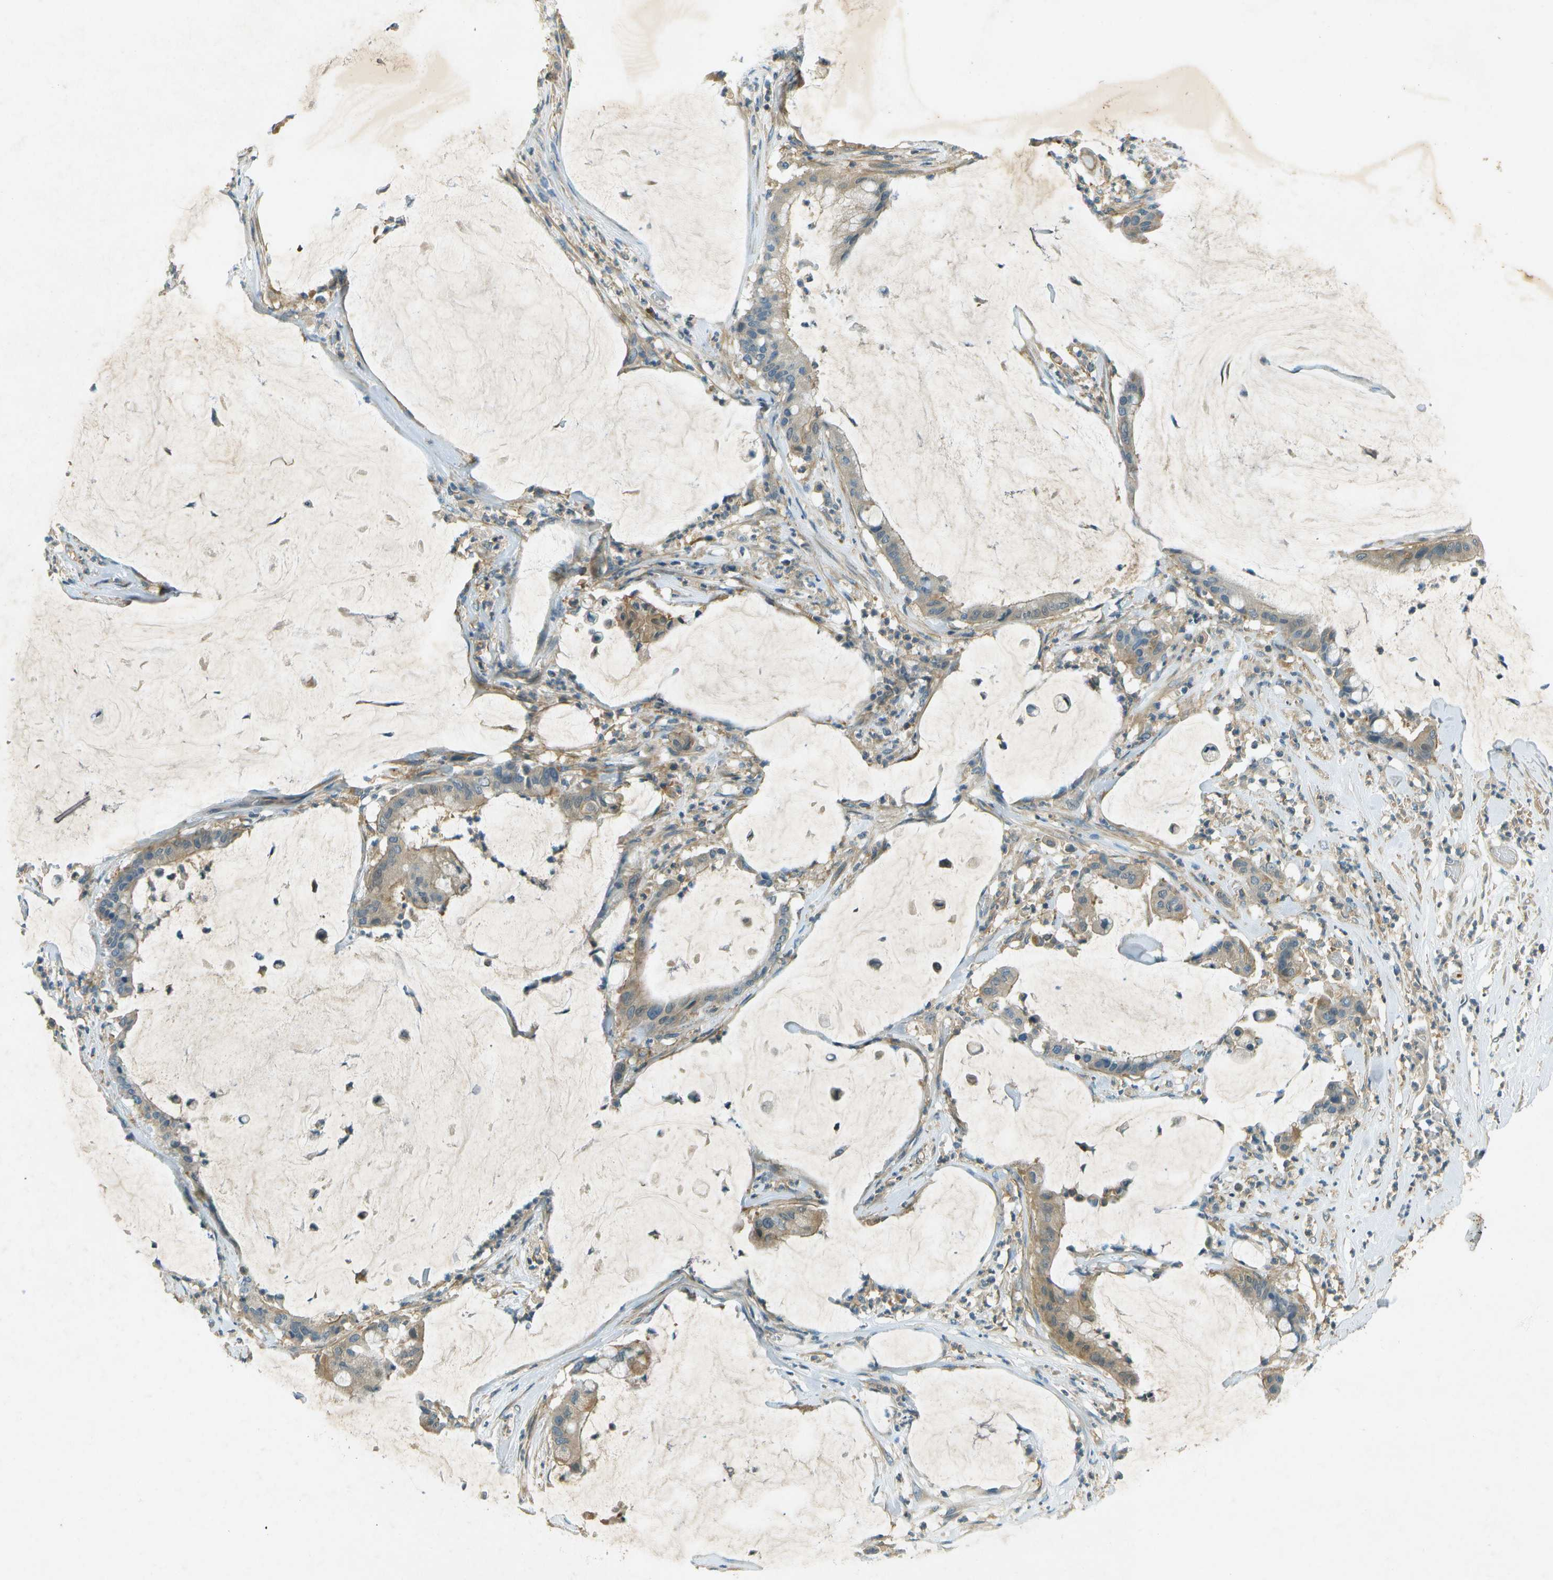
{"staining": {"intensity": "weak", "quantity": ">75%", "location": "cytoplasmic/membranous"}, "tissue": "pancreatic cancer", "cell_type": "Tumor cells", "image_type": "cancer", "snomed": [{"axis": "morphology", "description": "Adenocarcinoma, NOS"}, {"axis": "topography", "description": "Pancreas"}], "caption": "Brown immunohistochemical staining in adenocarcinoma (pancreatic) shows weak cytoplasmic/membranous expression in about >75% of tumor cells.", "gene": "NUDT4", "patient": {"sex": "male", "age": 41}}